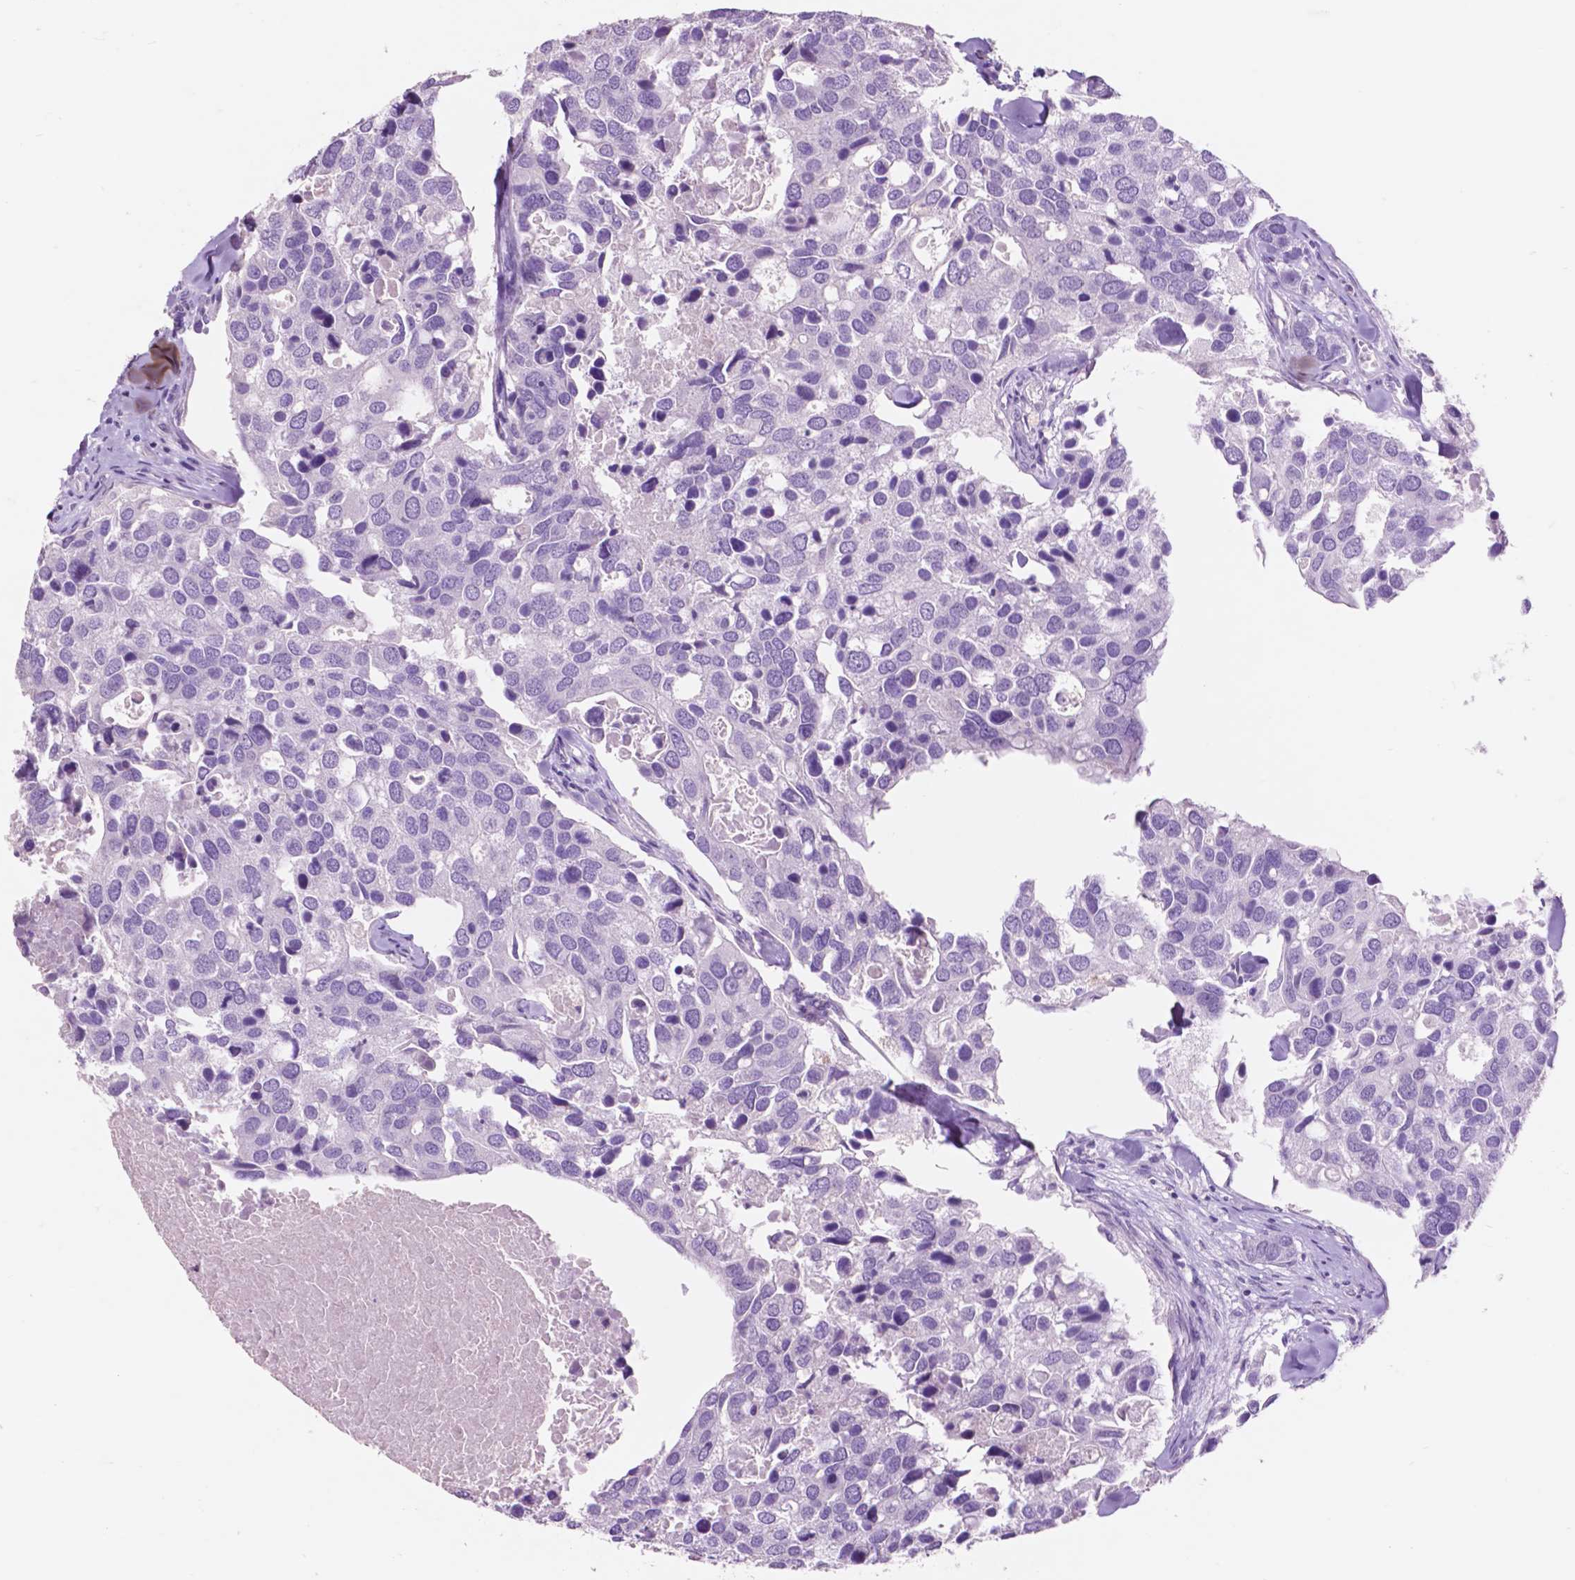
{"staining": {"intensity": "negative", "quantity": "none", "location": "none"}, "tissue": "breast cancer", "cell_type": "Tumor cells", "image_type": "cancer", "snomed": [{"axis": "morphology", "description": "Duct carcinoma"}, {"axis": "topography", "description": "Breast"}], "caption": "Immunohistochemistry (IHC) of human breast cancer demonstrates no expression in tumor cells.", "gene": "IDO1", "patient": {"sex": "female", "age": 83}}